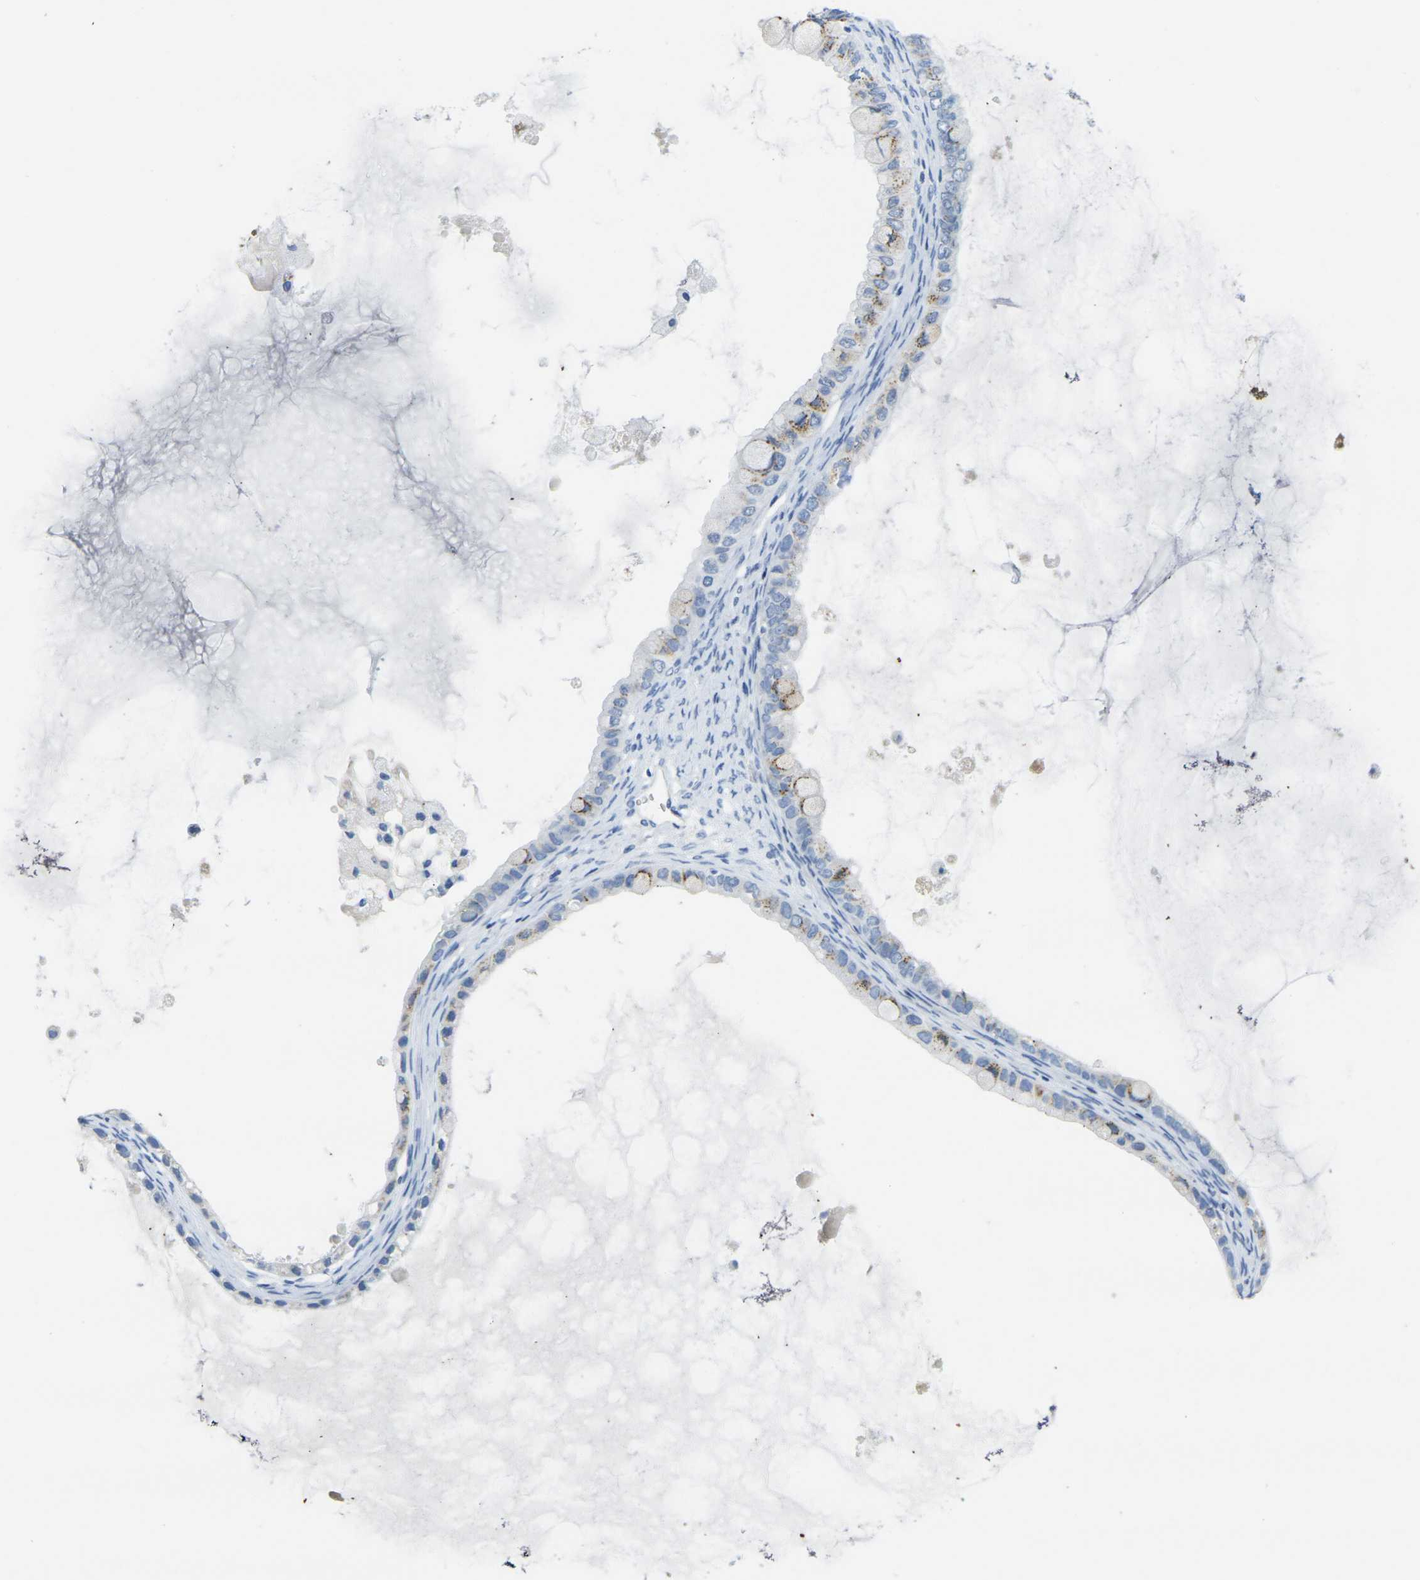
{"staining": {"intensity": "moderate", "quantity": "25%-75%", "location": "cytoplasmic/membranous"}, "tissue": "ovarian cancer", "cell_type": "Tumor cells", "image_type": "cancer", "snomed": [{"axis": "morphology", "description": "Cystadenocarcinoma, mucinous, NOS"}, {"axis": "topography", "description": "Ovary"}], "caption": "An immunohistochemistry photomicrograph of tumor tissue is shown. Protein staining in brown shows moderate cytoplasmic/membranous positivity in mucinous cystadenocarcinoma (ovarian) within tumor cells.", "gene": "FAM3D", "patient": {"sex": "female", "age": 80}}